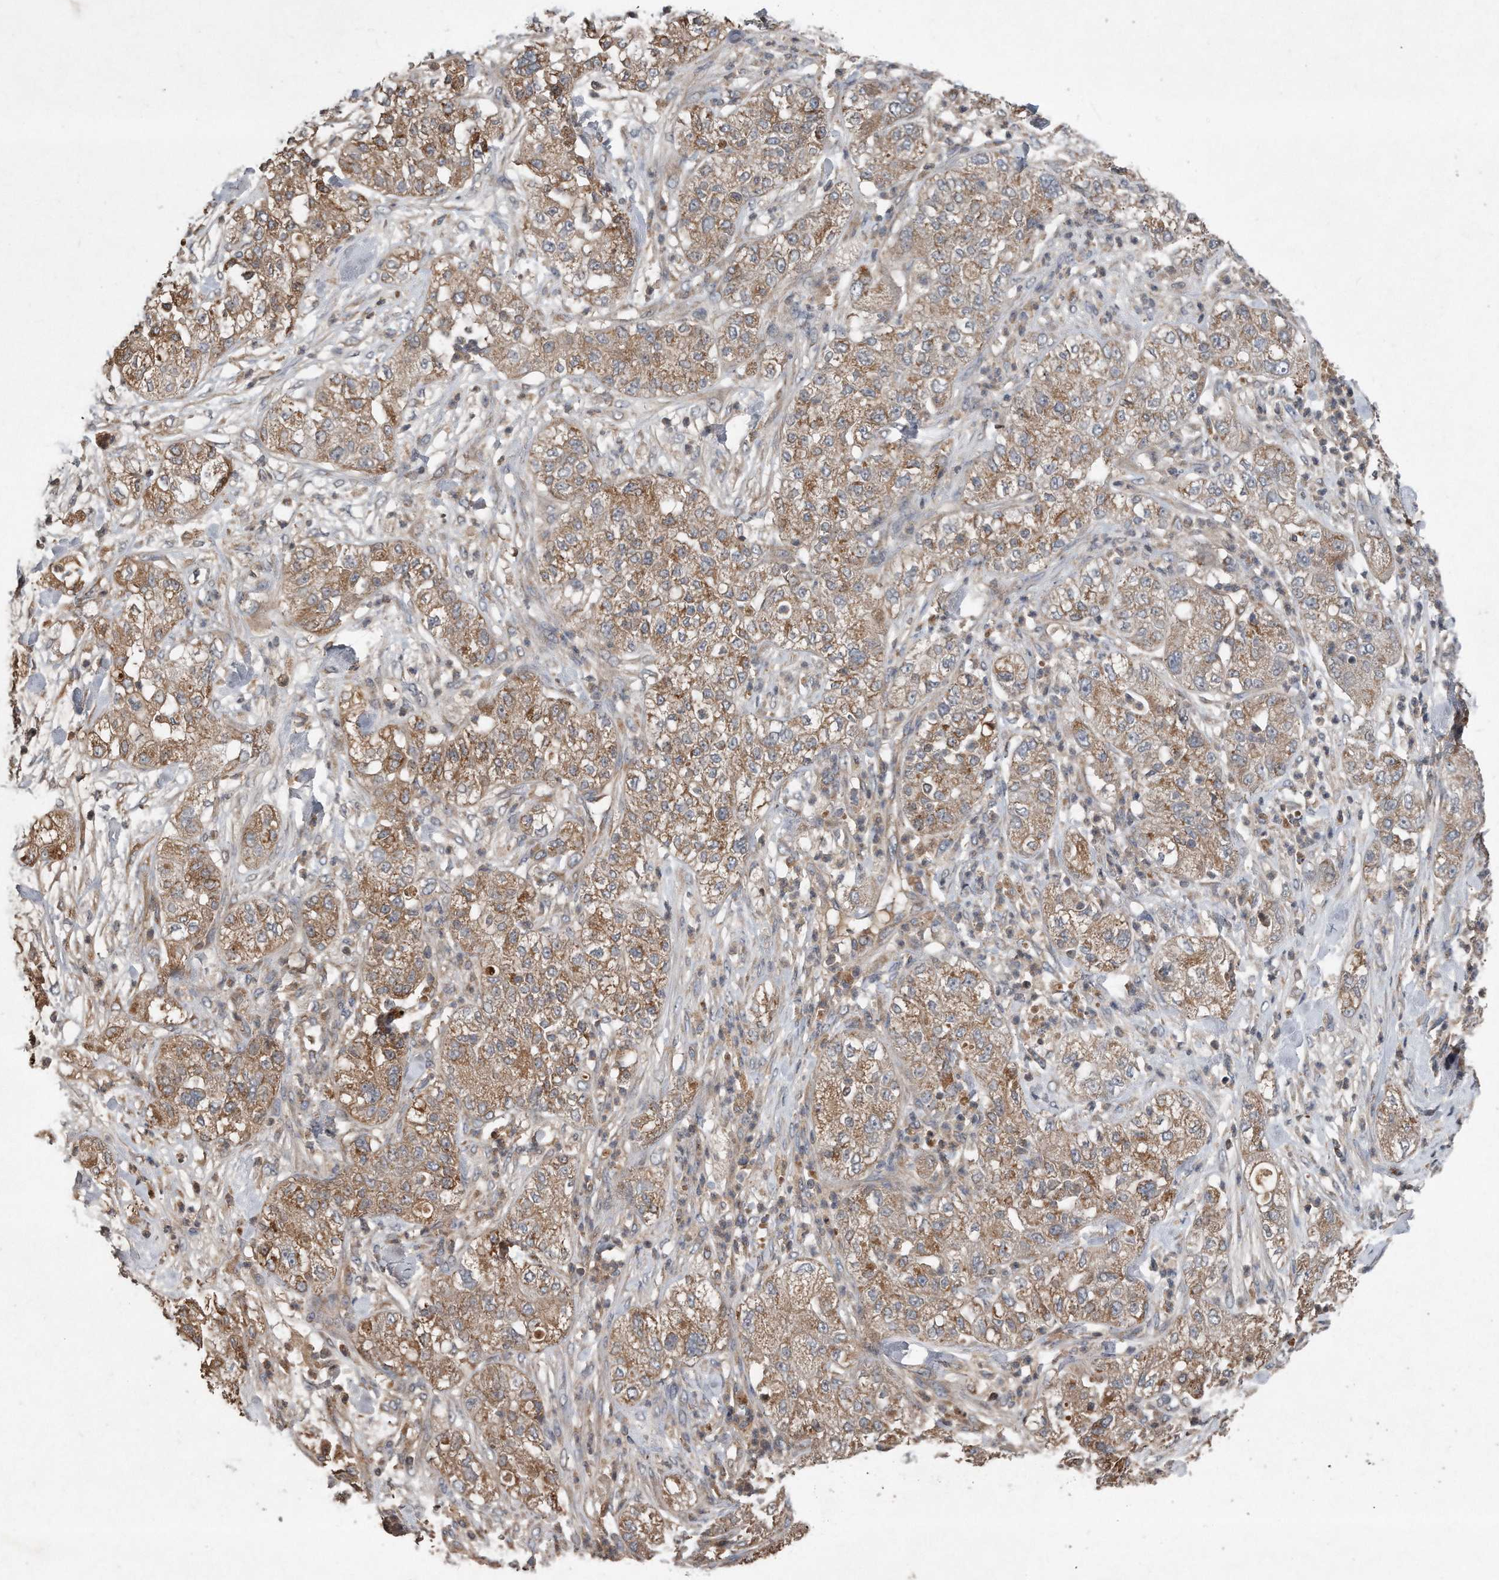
{"staining": {"intensity": "weak", "quantity": ">75%", "location": "cytoplasmic/membranous"}, "tissue": "pancreatic cancer", "cell_type": "Tumor cells", "image_type": "cancer", "snomed": [{"axis": "morphology", "description": "Adenocarcinoma, NOS"}, {"axis": "topography", "description": "Pancreas"}], "caption": "Immunohistochemical staining of pancreatic cancer reveals weak cytoplasmic/membranous protein positivity in approximately >75% of tumor cells. Using DAB (brown) and hematoxylin (blue) stains, captured at high magnification using brightfield microscopy.", "gene": "SDHA", "patient": {"sex": "female", "age": 78}}